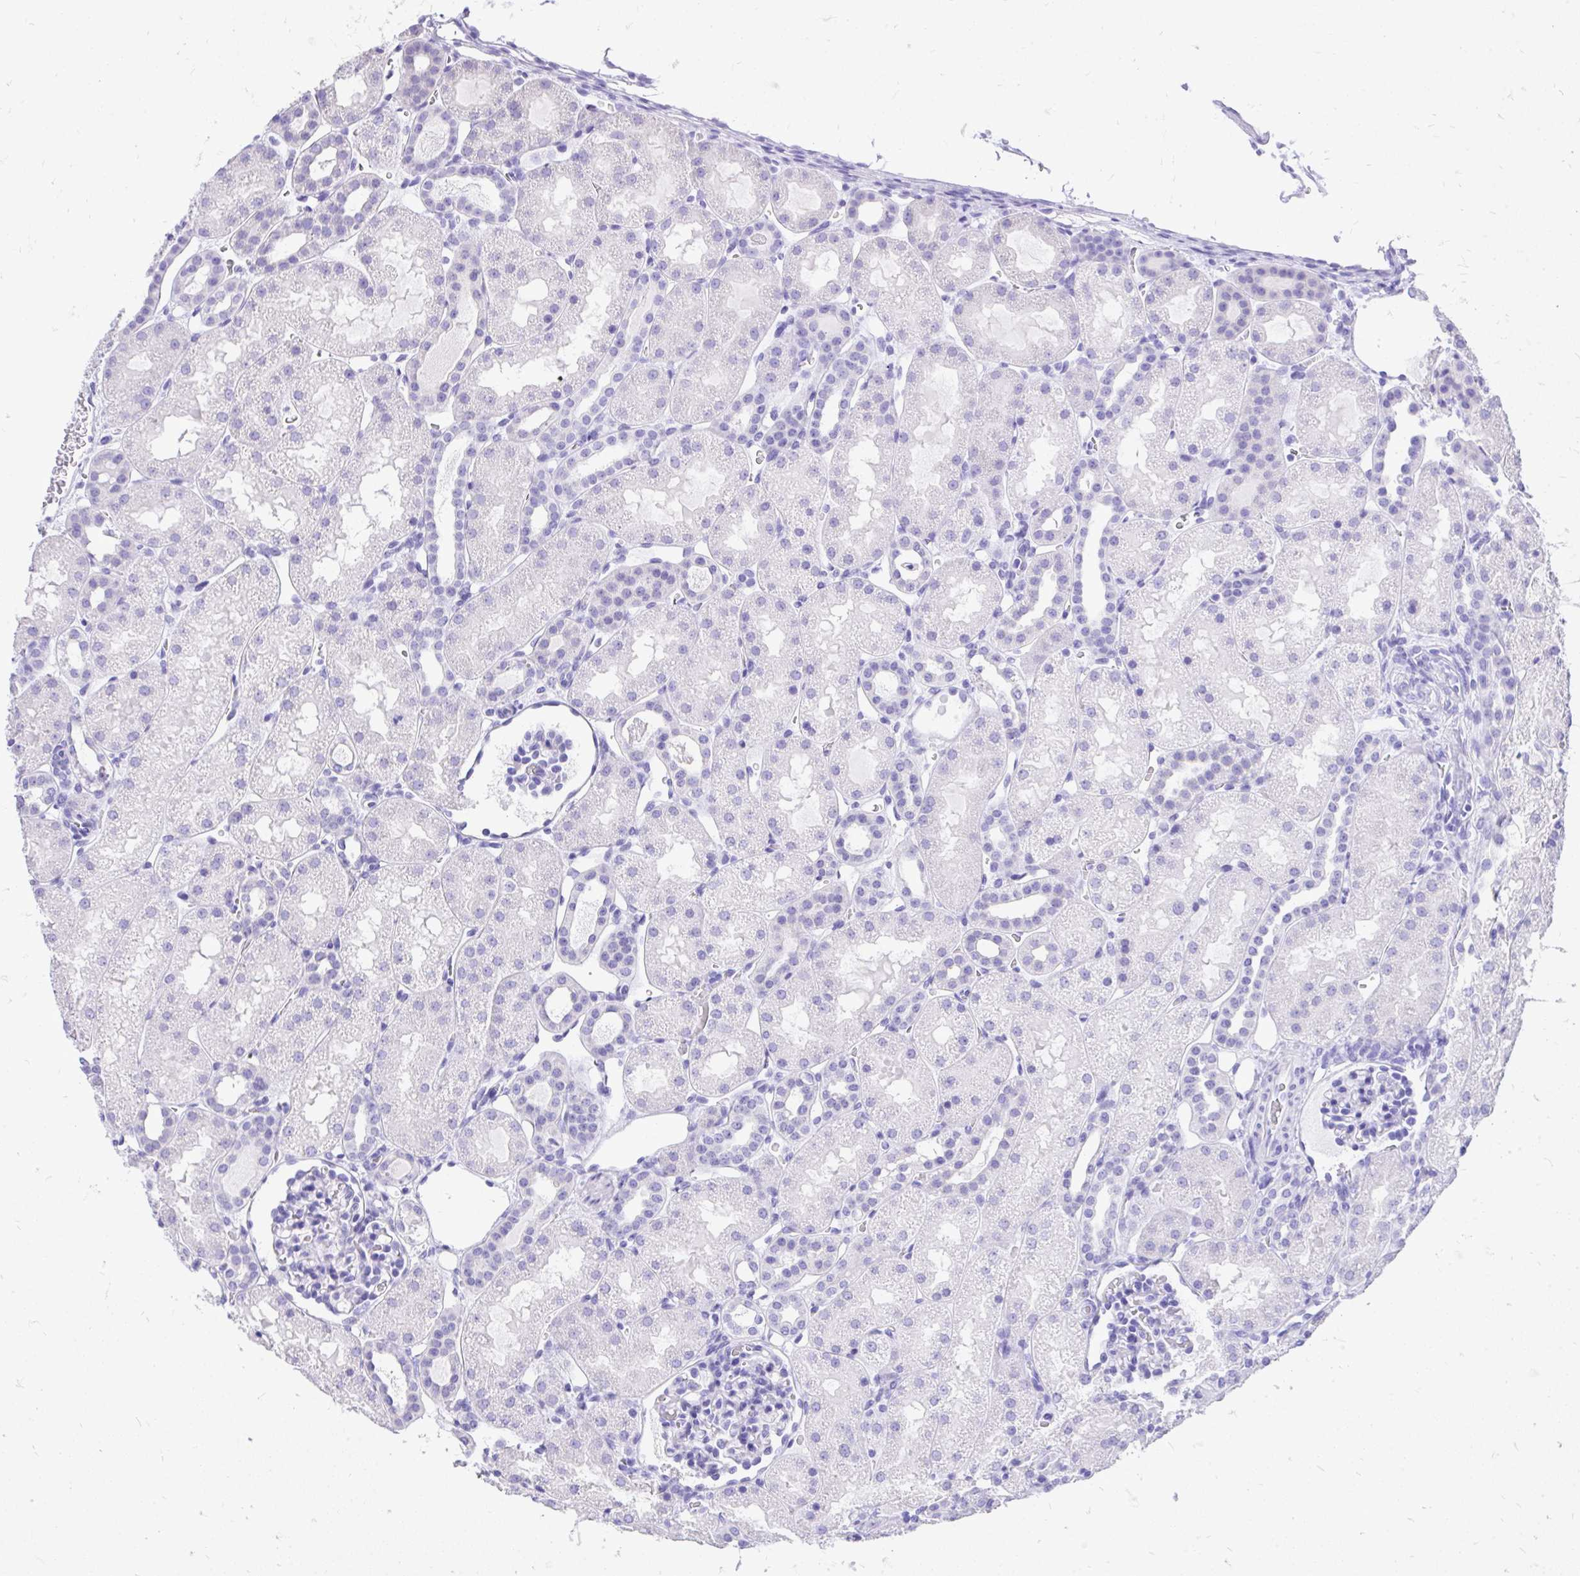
{"staining": {"intensity": "negative", "quantity": "none", "location": "none"}, "tissue": "kidney", "cell_type": "Cells in glomeruli", "image_type": "normal", "snomed": [{"axis": "morphology", "description": "Normal tissue, NOS"}, {"axis": "topography", "description": "Kidney"}], "caption": "The image demonstrates no significant expression in cells in glomeruli of kidney. (Stains: DAB immunohistochemistry (IHC) with hematoxylin counter stain, Microscopy: brightfield microscopy at high magnification).", "gene": "MON1A", "patient": {"sex": "male", "age": 2}}